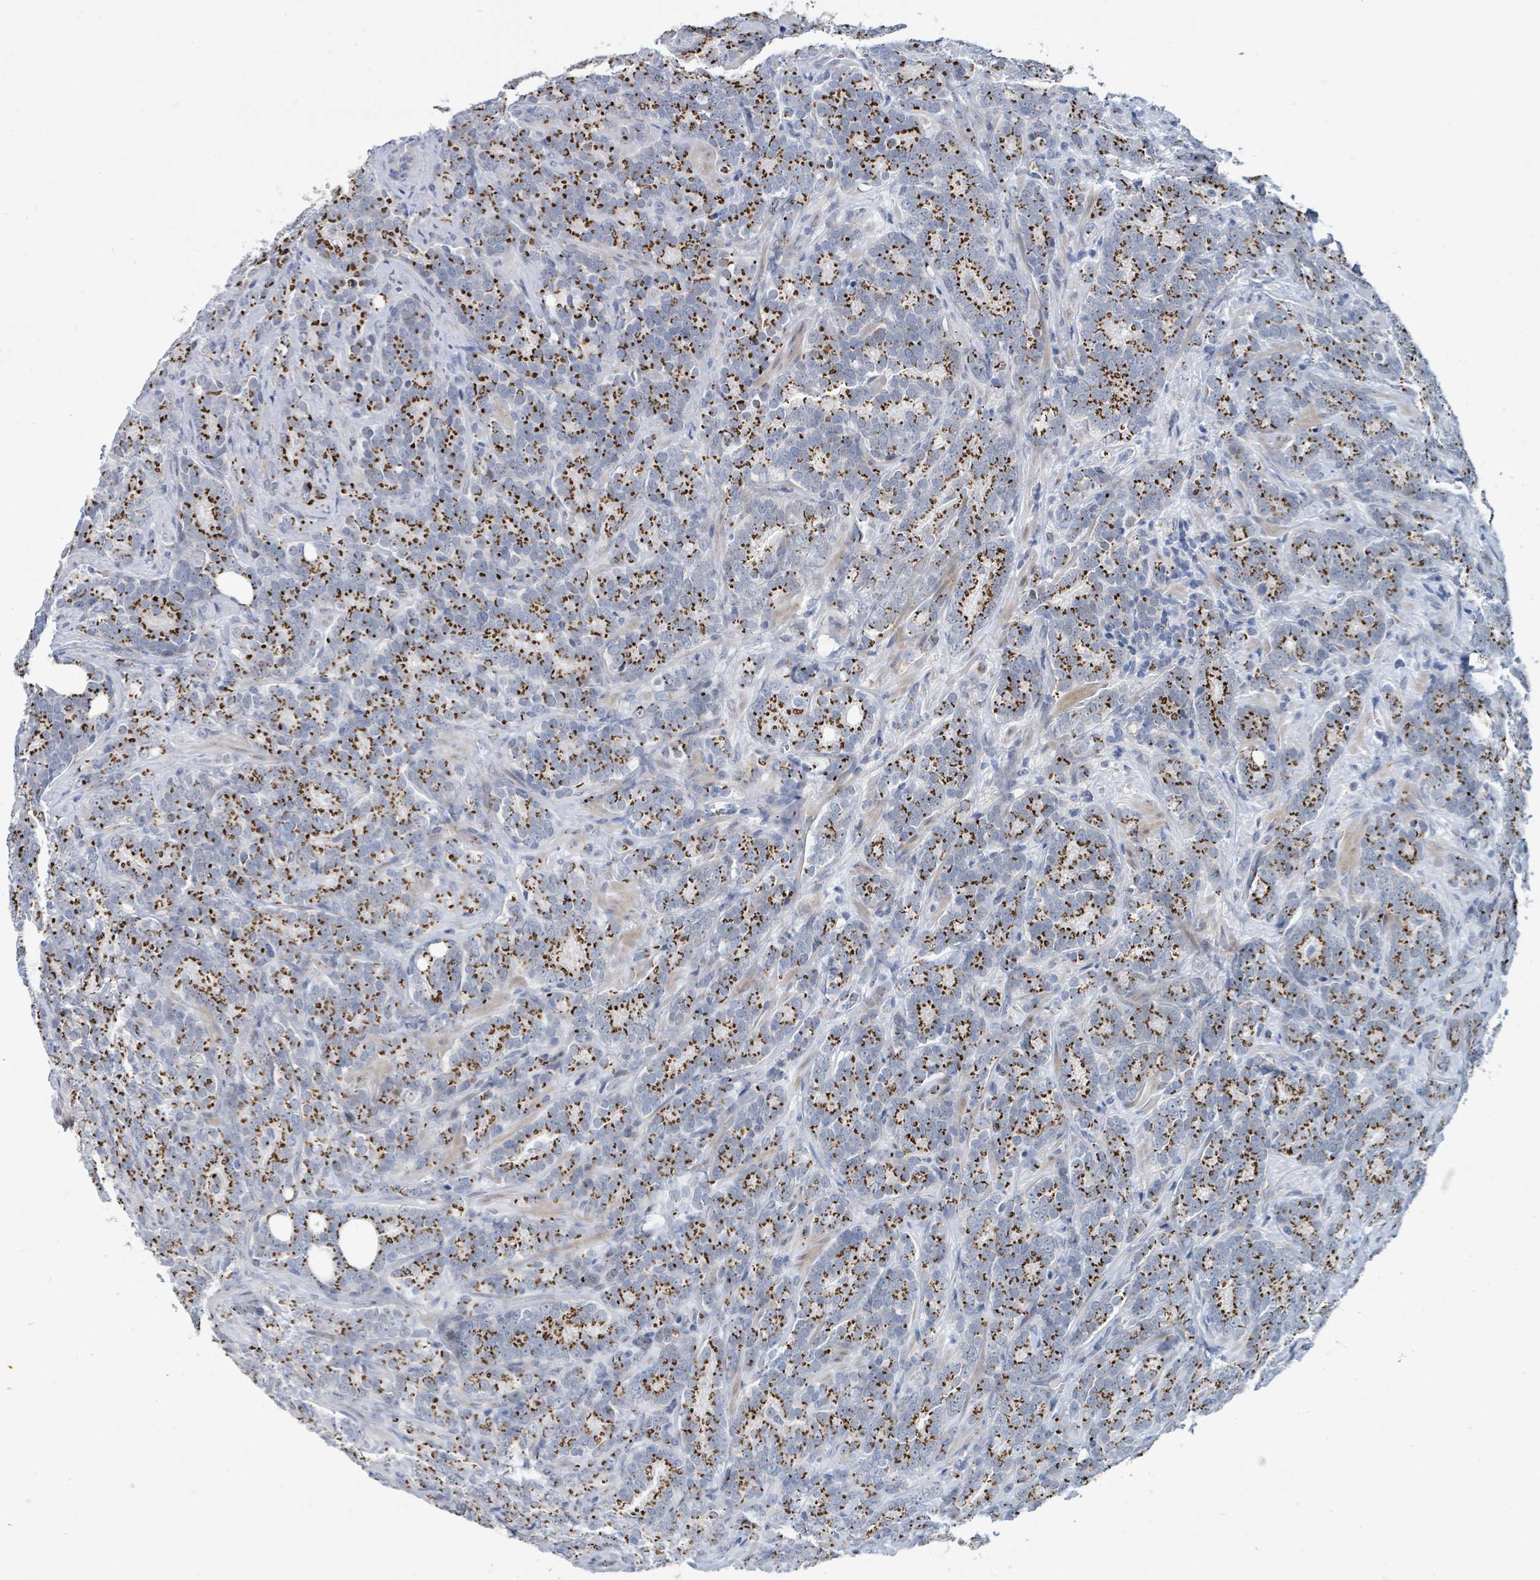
{"staining": {"intensity": "strong", "quantity": ">75%", "location": "cytoplasmic/membranous"}, "tissue": "prostate cancer", "cell_type": "Tumor cells", "image_type": "cancer", "snomed": [{"axis": "morphology", "description": "Adenocarcinoma, High grade"}, {"axis": "topography", "description": "Prostate"}], "caption": "Prostate adenocarcinoma (high-grade) stained for a protein shows strong cytoplasmic/membranous positivity in tumor cells.", "gene": "DCAF5", "patient": {"sex": "male", "age": 64}}